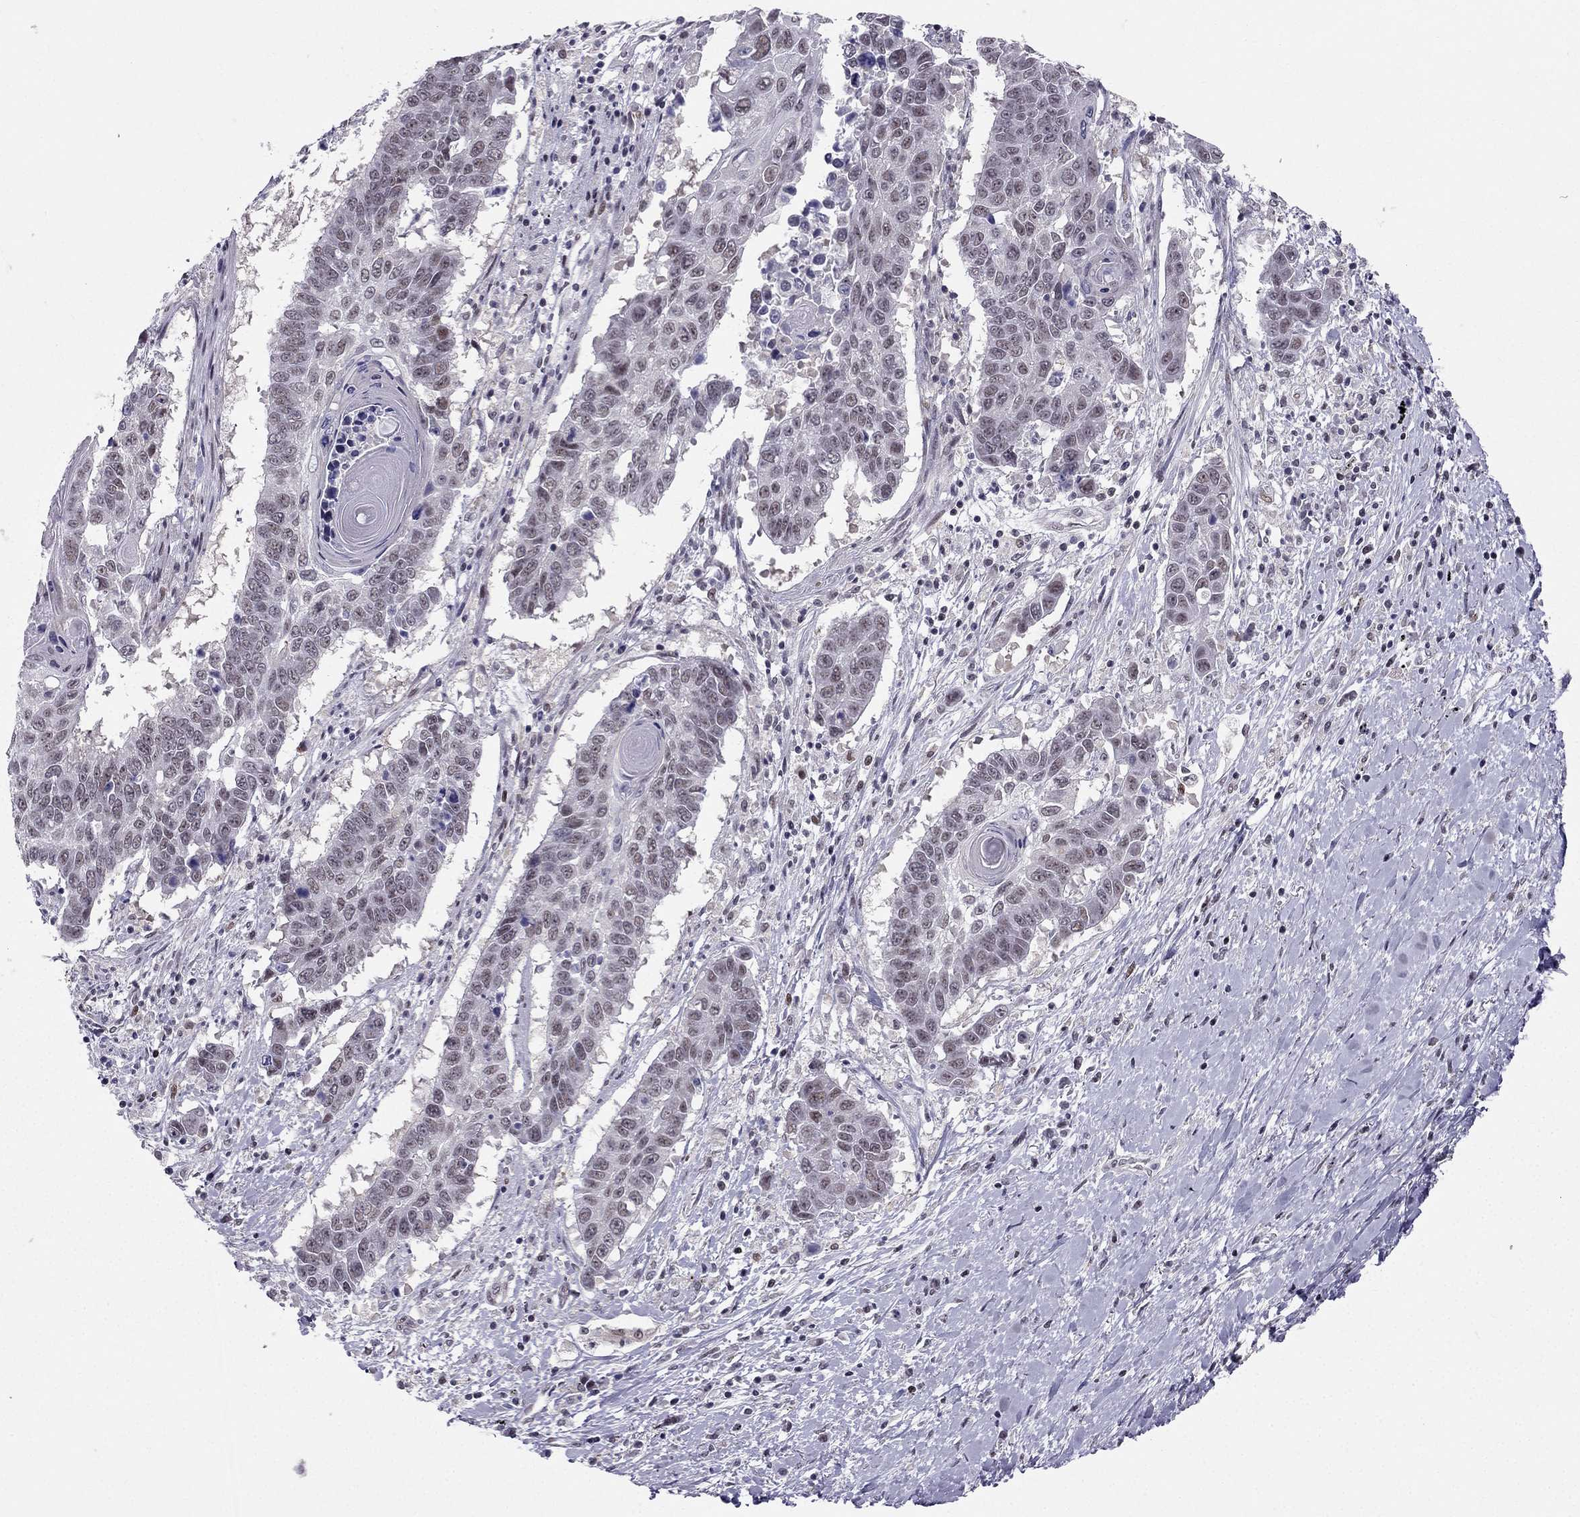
{"staining": {"intensity": "negative", "quantity": "none", "location": "none"}, "tissue": "lung cancer", "cell_type": "Tumor cells", "image_type": "cancer", "snomed": [{"axis": "morphology", "description": "Squamous cell carcinoma, NOS"}, {"axis": "topography", "description": "Lung"}], "caption": "There is no significant staining in tumor cells of lung cancer. (Stains: DAB (3,3'-diaminobenzidine) immunohistochemistry with hematoxylin counter stain, Microscopy: brightfield microscopy at high magnification).", "gene": "RPRD2", "patient": {"sex": "male", "age": 73}}